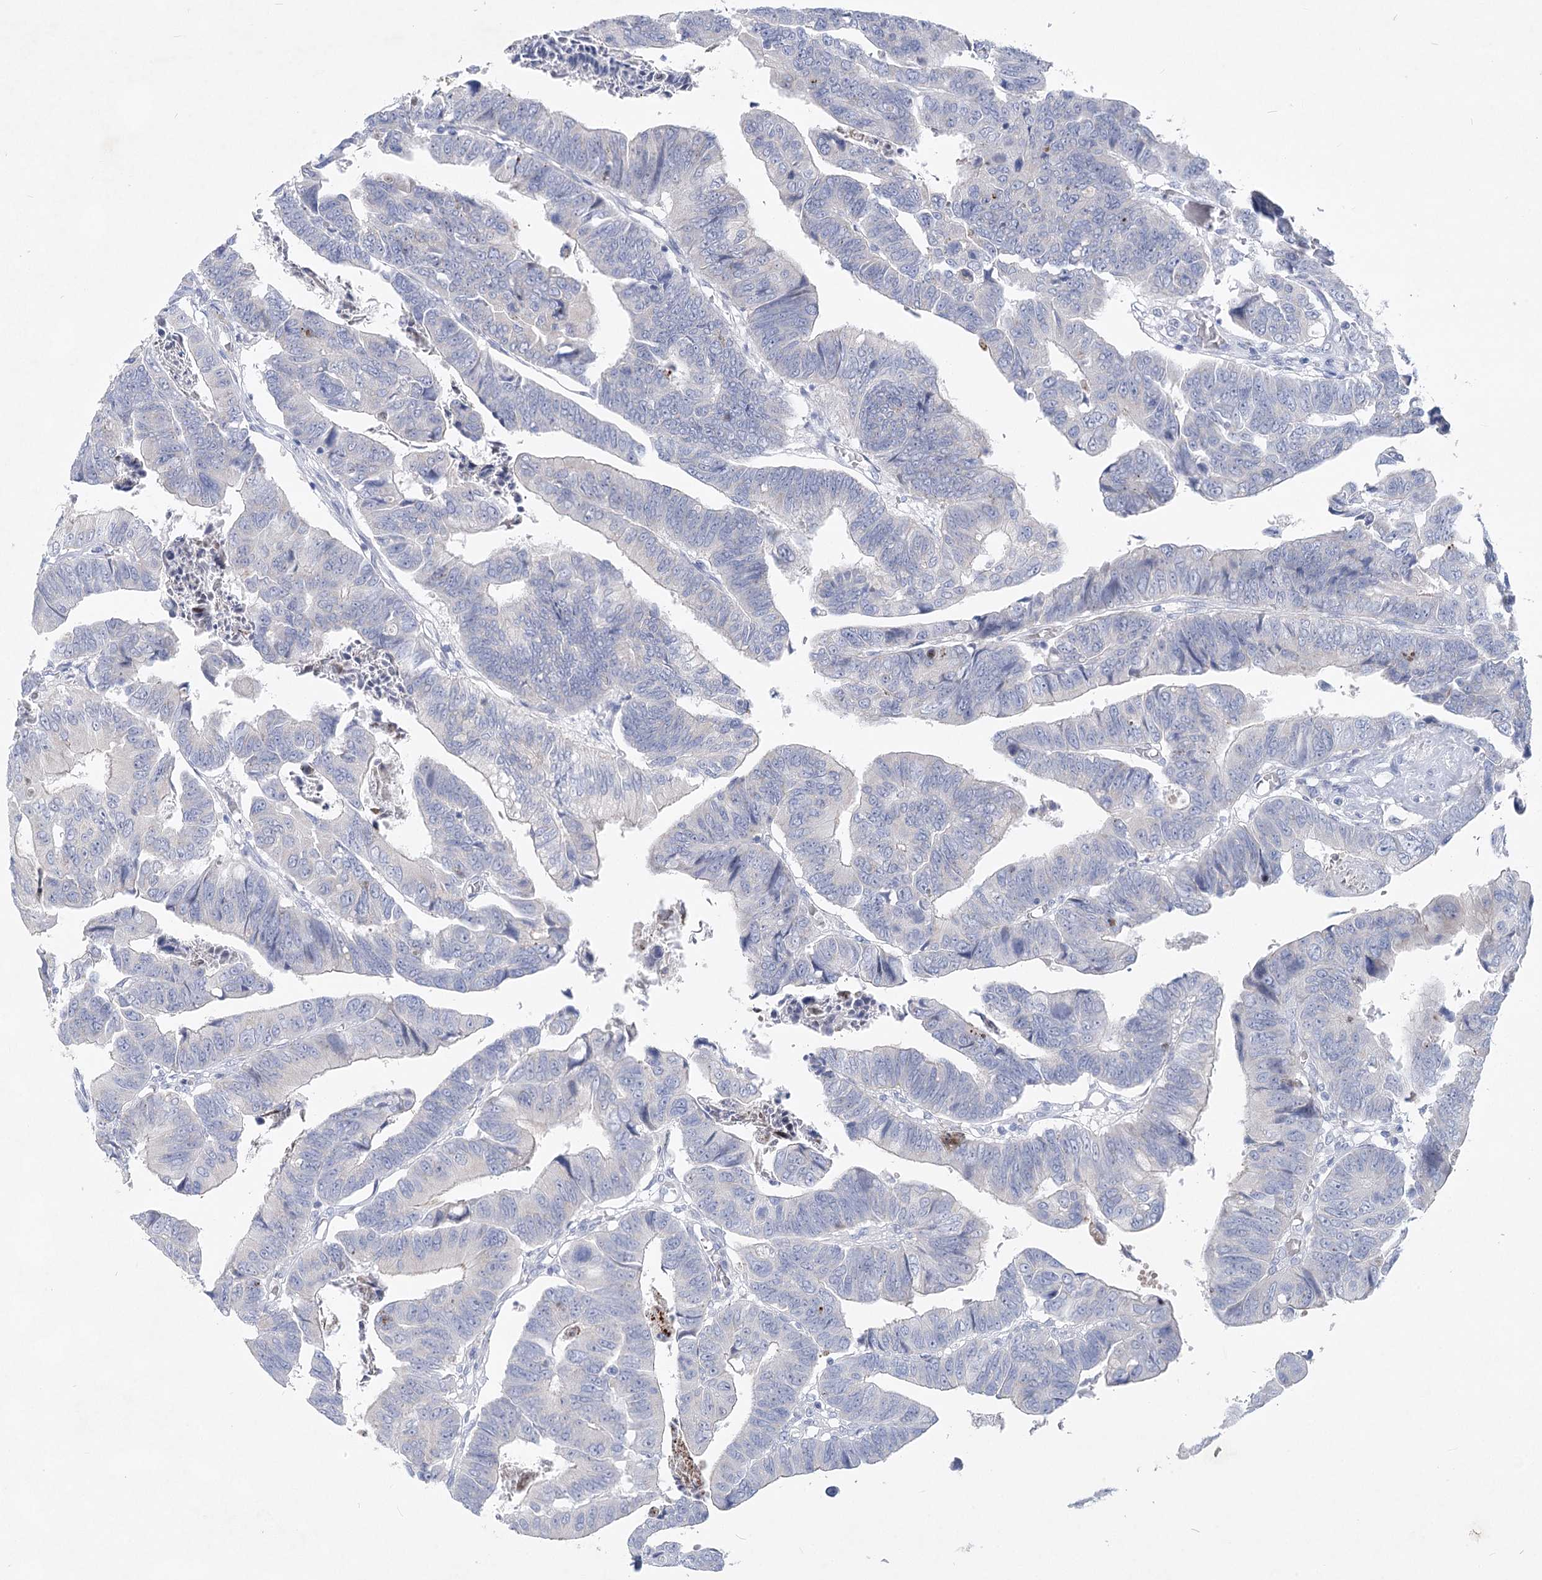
{"staining": {"intensity": "negative", "quantity": "none", "location": "none"}, "tissue": "colorectal cancer", "cell_type": "Tumor cells", "image_type": "cancer", "snomed": [{"axis": "morphology", "description": "Adenocarcinoma, NOS"}, {"axis": "topography", "description": "Rectum"}], "caption": "Colorectal cancer was stained to show a protein in brown. There is no significant positivity in tumor cells.", "gene": "WDR74", "patient": {"sex": "female", "age": 65}}